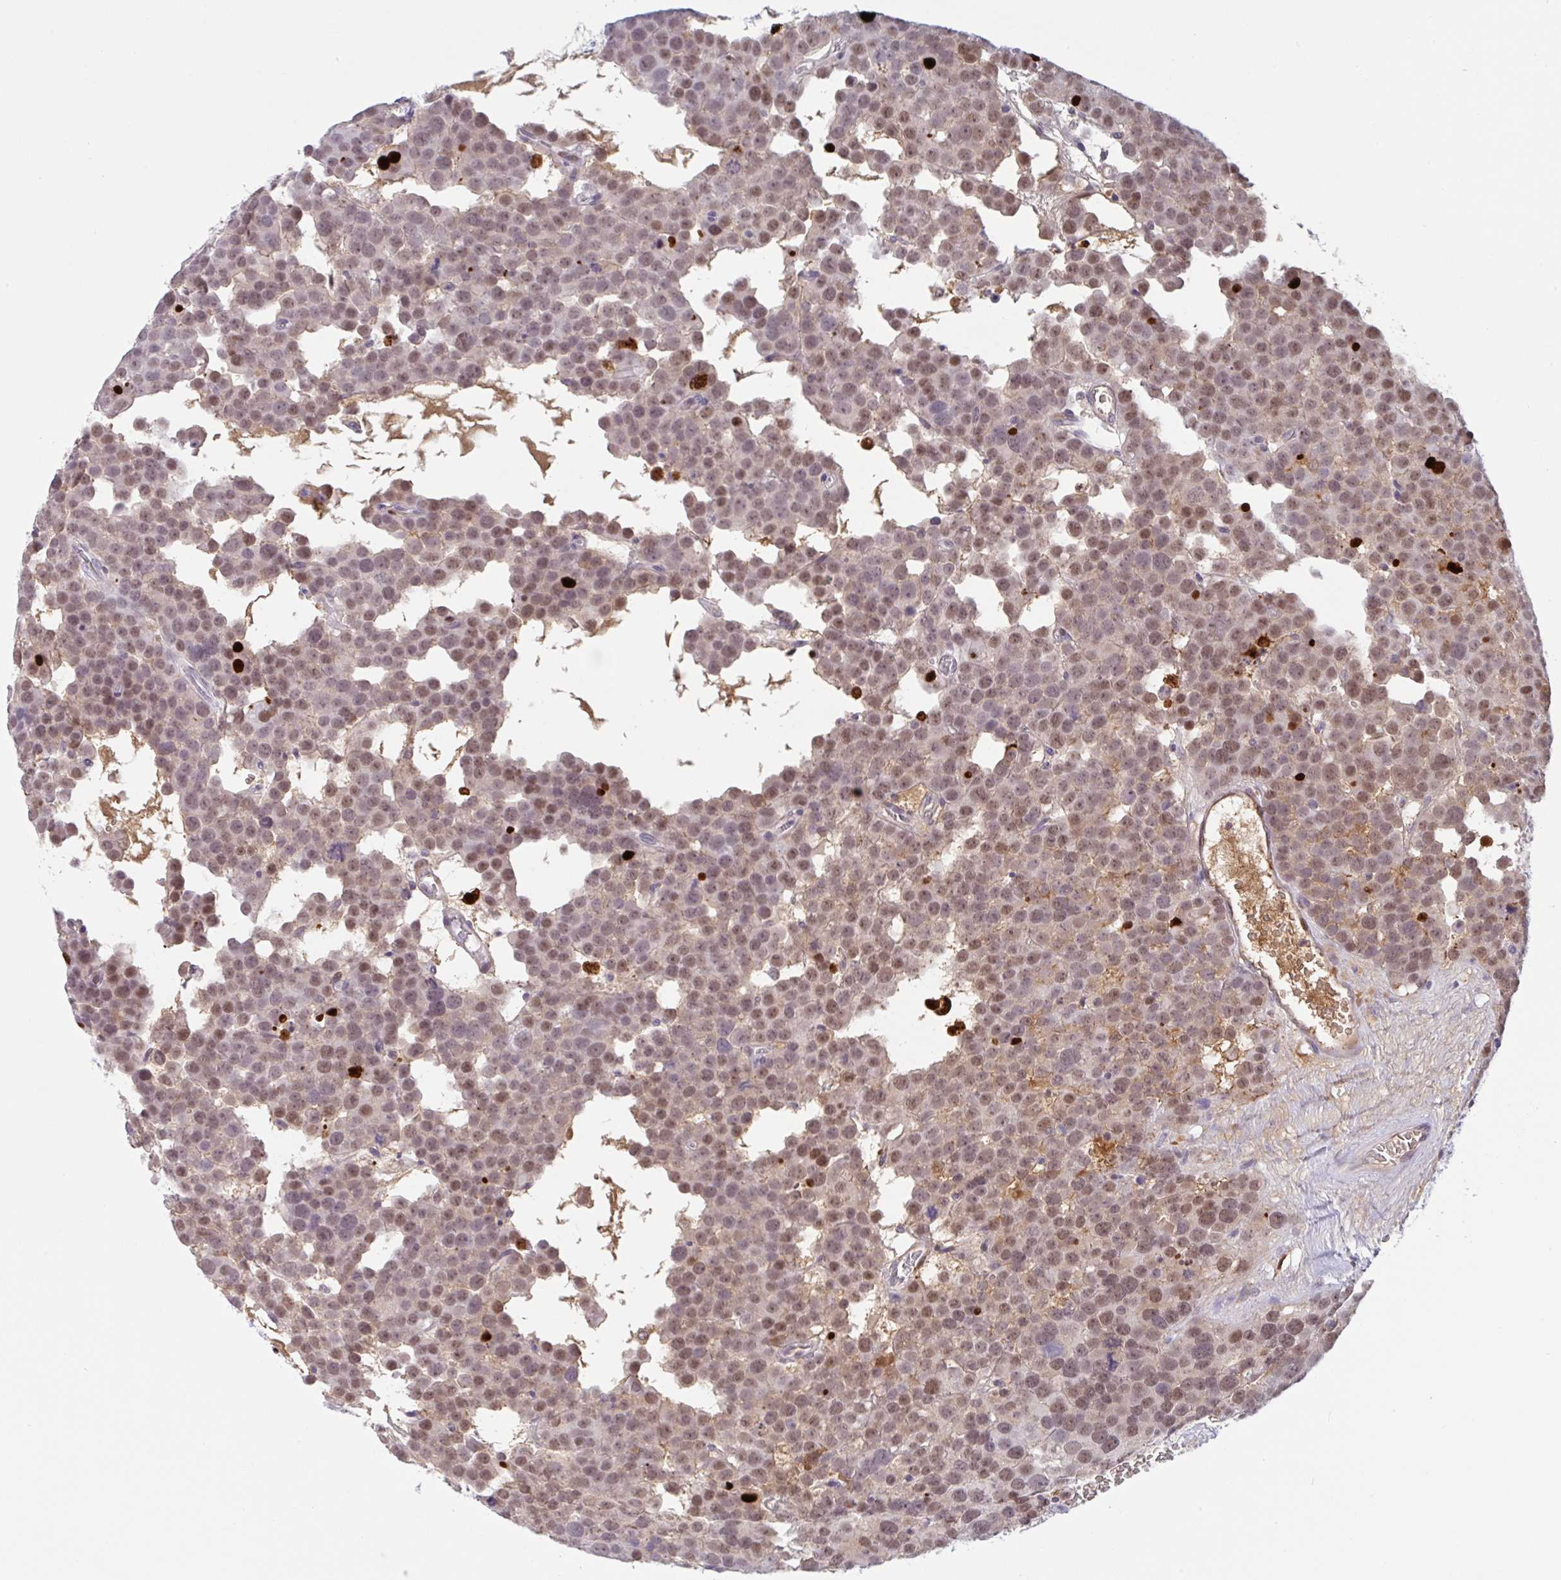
{"staining": {"intensity": "moderate", "quantity": ">75%", "location": "nuclear"}, "tissue": "testis cancer", "cell_type": "Tumor cells", "image_type": "cancer", "snomed": [{"axis": "morphology", "description": "Seminoma, NOS"}, {"axis": "topography", "description": "Testis"}], "caption": "The histopathology image exhibits immunohistochemical staining of testis seminoma. There is moderate nuclear staining is identified in approximately >75% of tumor cells.", "gene": "PLG", "patient": {"sex": "male", "age": 71}}